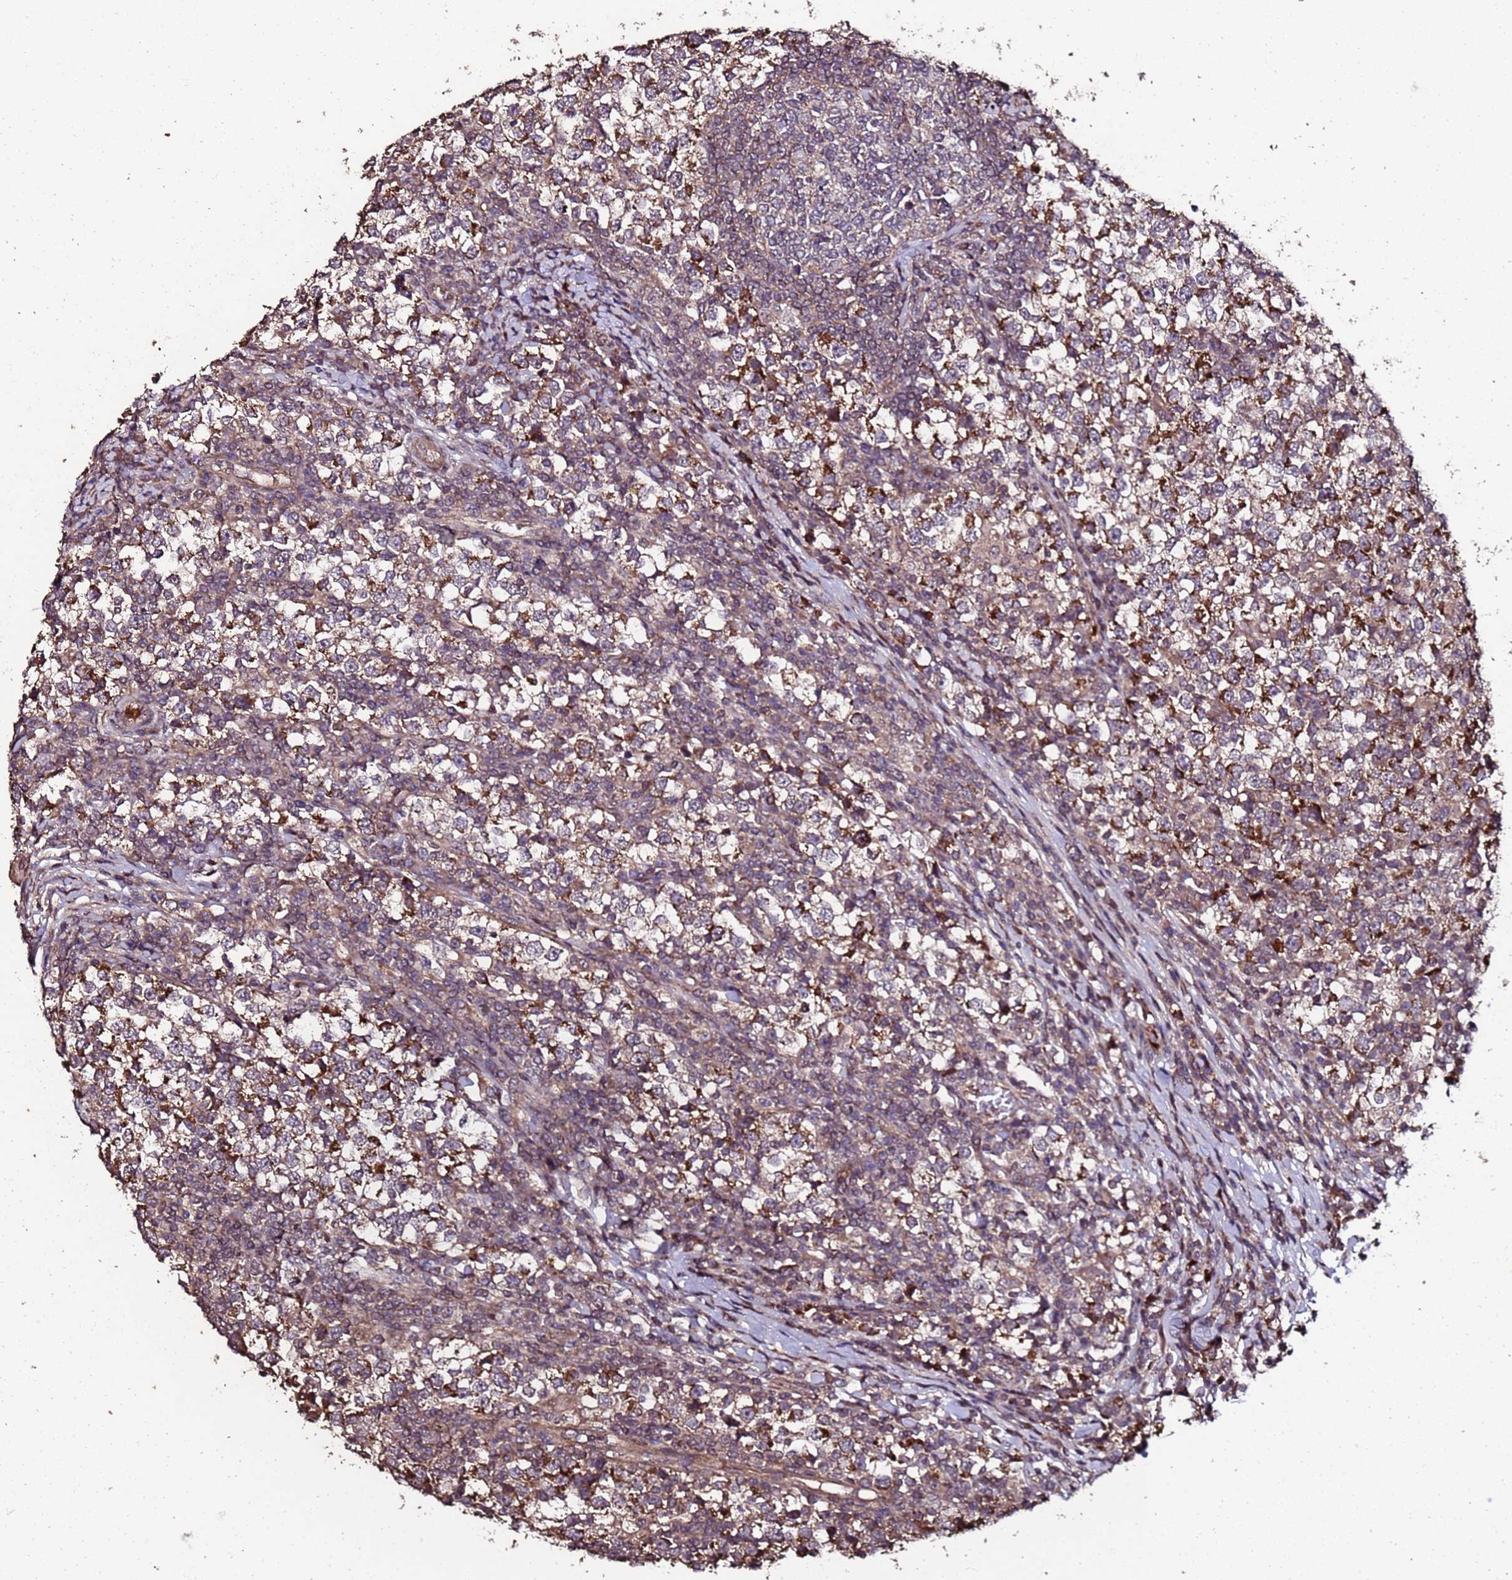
{"staining": {"intensity": "moderate", "quantity": ">75%", "location": "cytoplasmic/membranous"}, "tissue": "testis cancer", "cell_type": "Tumor cells", "image_type": "cancer", "snomed": [{"axis": "morphology", "description": "Seminoma, NOS"}, {"axis": "topography", "description": "Testis"}], "caption": "Human testis cancer (seminoma) stained with a brown dye exhibits moderate cytoplasmic/membranous positive positivity in about >75% of tumor cells.", "gene": "PRODH", "patient": {"sex": "male", "age": 65}}